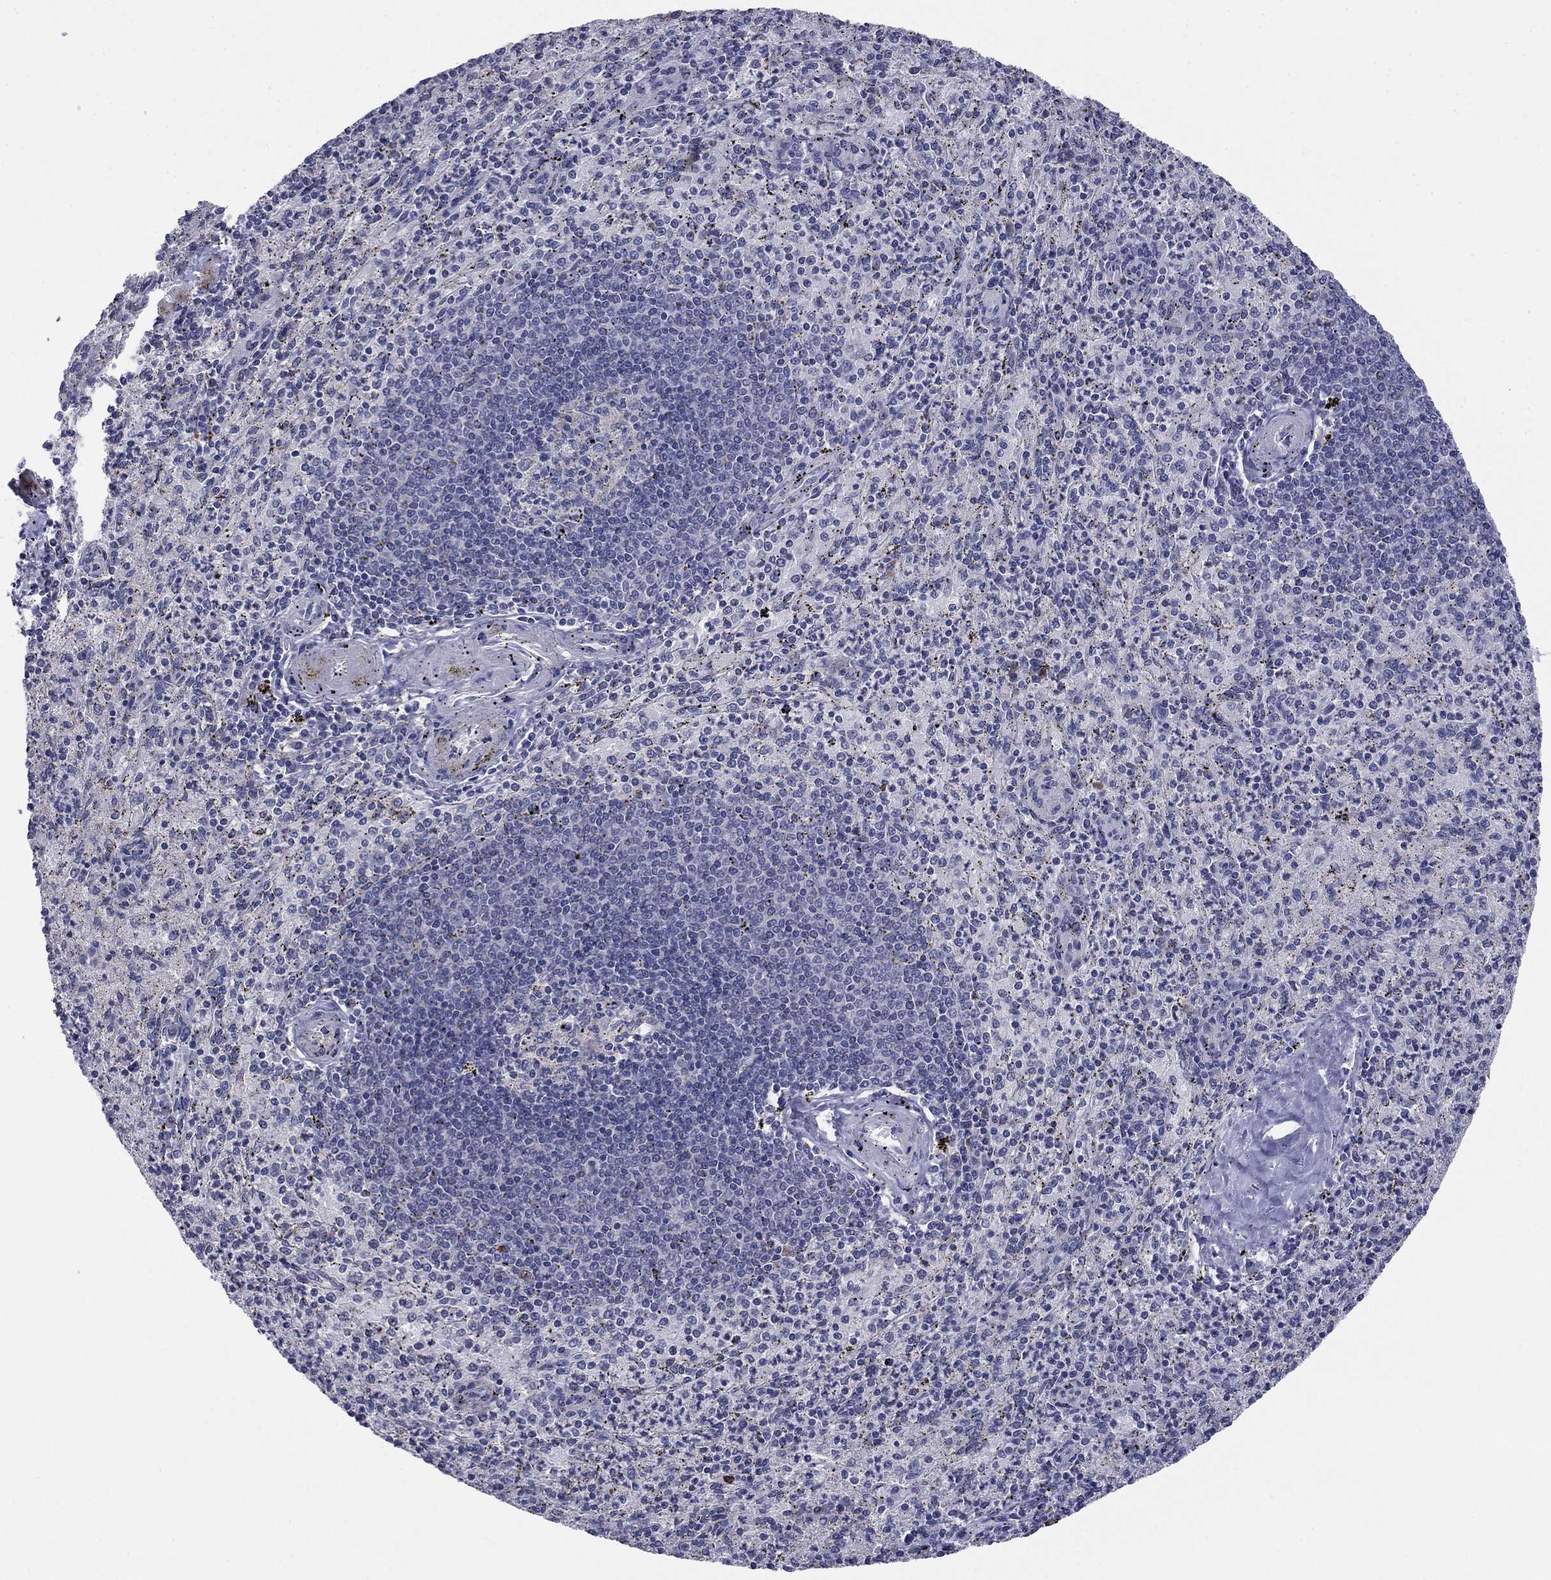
{"staining": {"intensity": "negative", "quantity": "none", "location": "none"}, "tissue": "spleen", "cell_type": "Cells in red pulp", "image_type": "normal", "snomed": [{"axis": "morphology", "description": "Normal tissue, NOS"}, {"axis": "topography", "description": "Spleen"}], "caption": "Spleen was stained to show a protein in brown. There is no significant expression in cells in red pulp. (Brightfield microscopy of DAB (3,3'-diaminobenzidine) immunohistochemistry at high magnification).", "gene": "GRK7", "patient": {"sex": "male", "age": 60}}